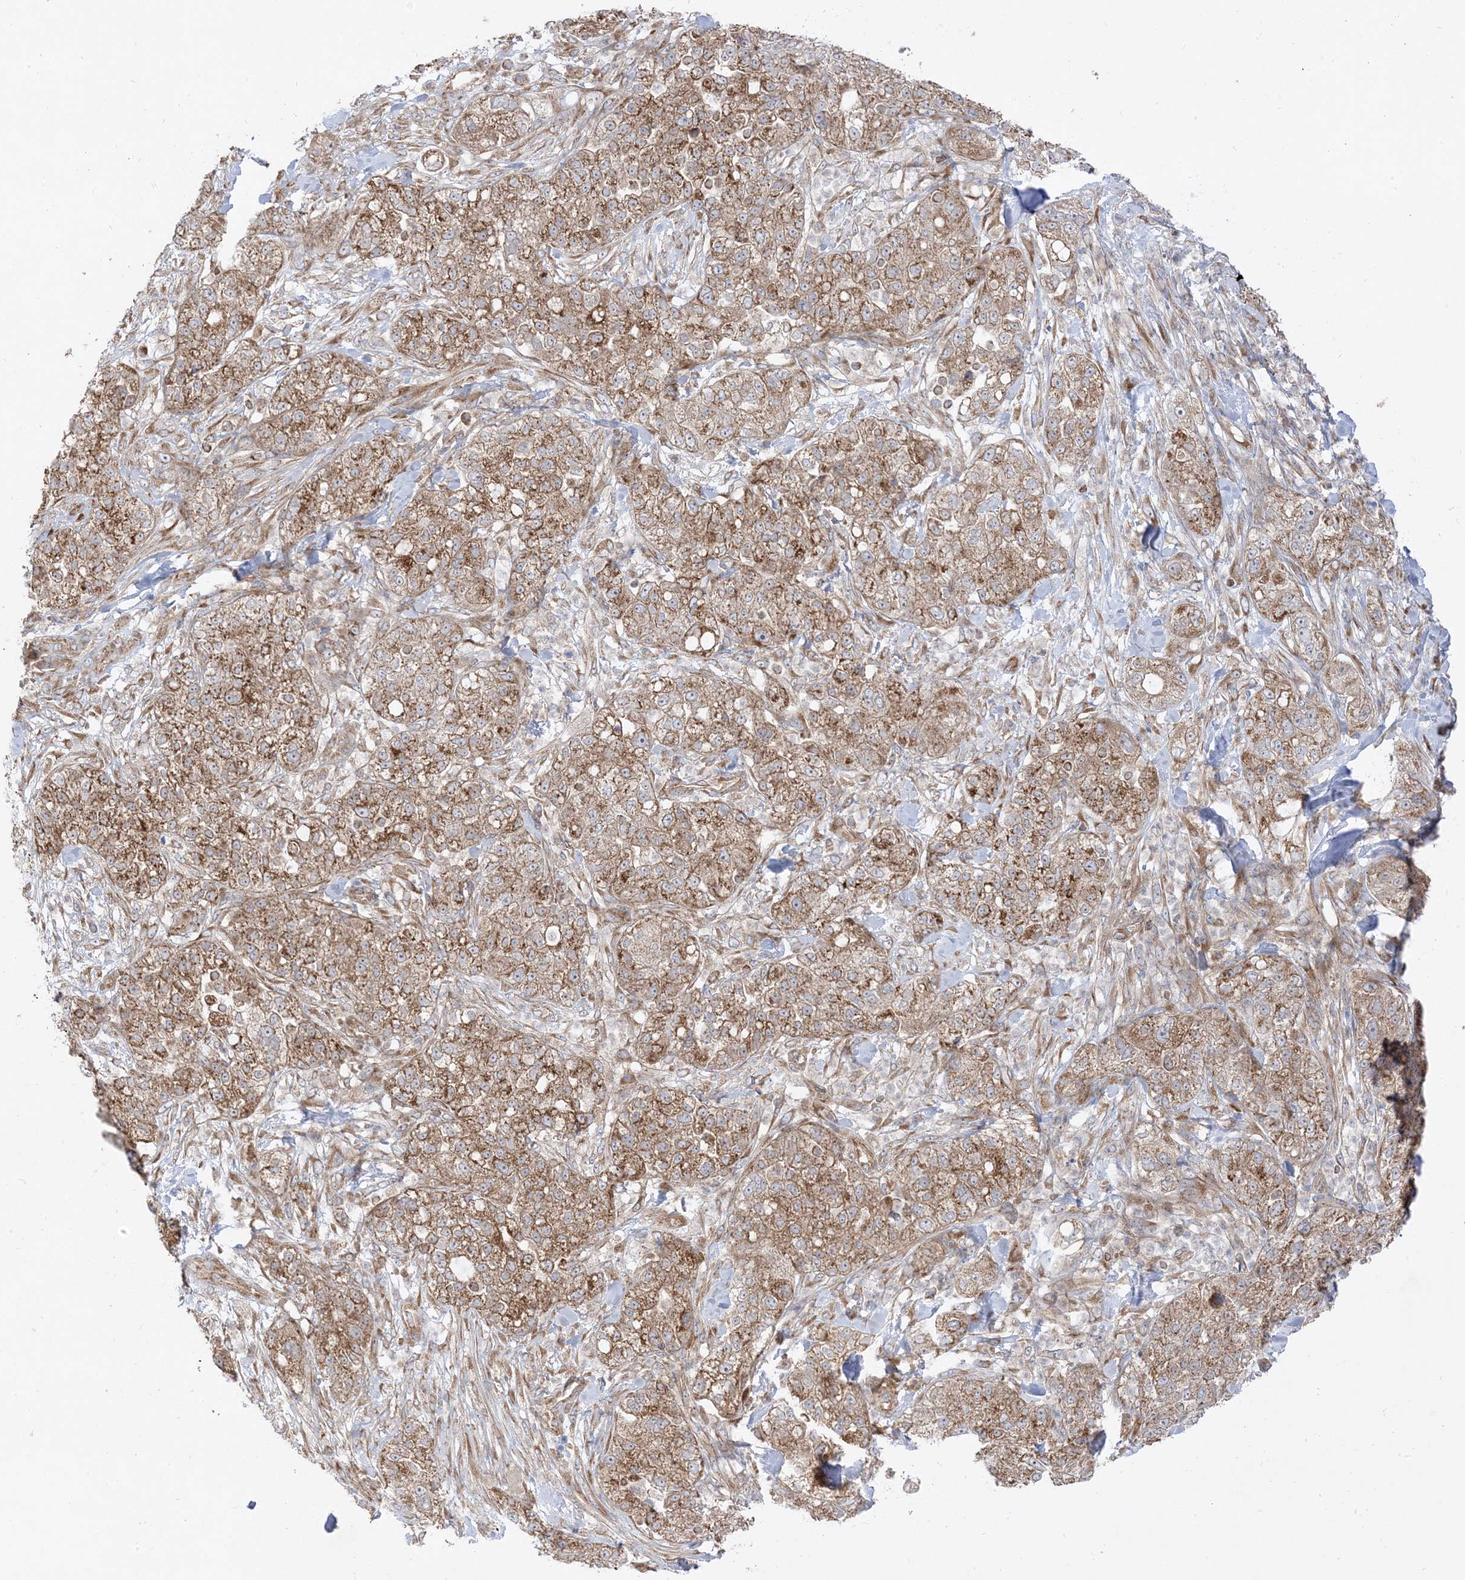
{"staining": {"intensity": "moderate", "quantity": ">75%", "location": "cytoplasmic/membranous"}, "tissue": "pancreatic cancer", "cell_type": "Tumor cells", "image_type": "cancer", "snomed": [{"axis": "morphology", "description": "Adenocarcinoma, NOS"}, {"axis": "topography", "description": "Pancreas"}], "caption": "Adenocarcinoma (pancreatic) stained with DAB immunohistochemistry shows medium levels of moderate cytoplasmic/membranous staining in about >75% of tumor cells. Using DAB (brown) and hematoxylin (blue) stains, captured at high magnification using brightfield microscopy.", "gene": "AARS2", "patient": {"sex": "female", "age": 78}}